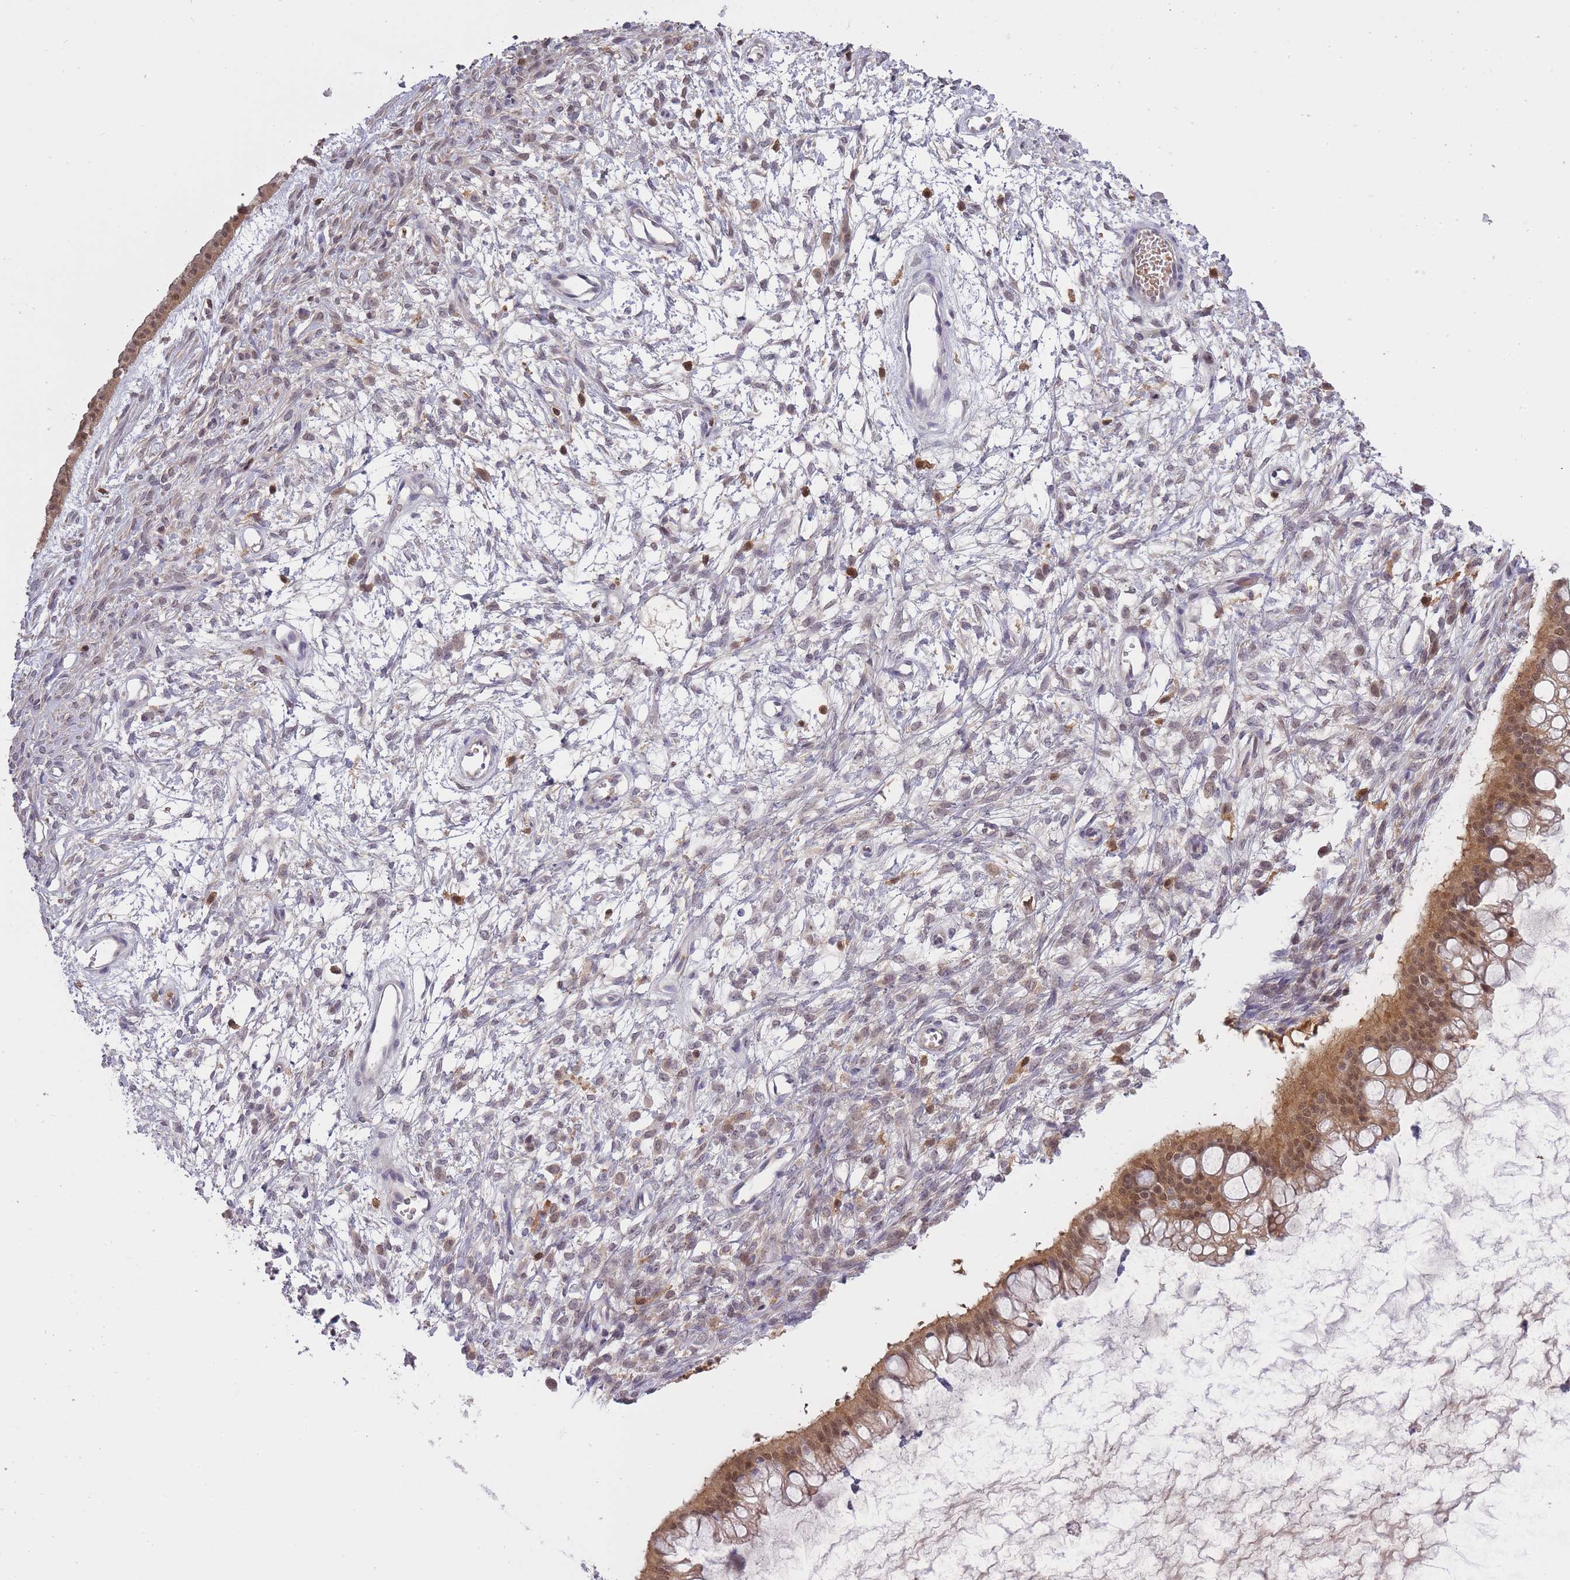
{"staining": {"intensity": "moderate", "quantity": ">75%", "location": "cytoplasmic/membranous,nuclear"}, "tissue": "ovarian cancer", "cell_type": "Tumor cells", "image_type": "cancer", "snomed": [{"axis": "morphology", "description": "Cystadenocarcinoma, mucinous, NOS"}, {"axis": "topography", "description": "Ovary"}], "caption": "Immunohistochemistry (IHC) of ovarian mucinous cystadenocarcinoma reveals medium levels of moderate cytoplasmic/membranous and nuclear expression in approximately >75% of tumor cells.", "gene": "CXorf38", "patient": {"sex": "female", "age": 73}}